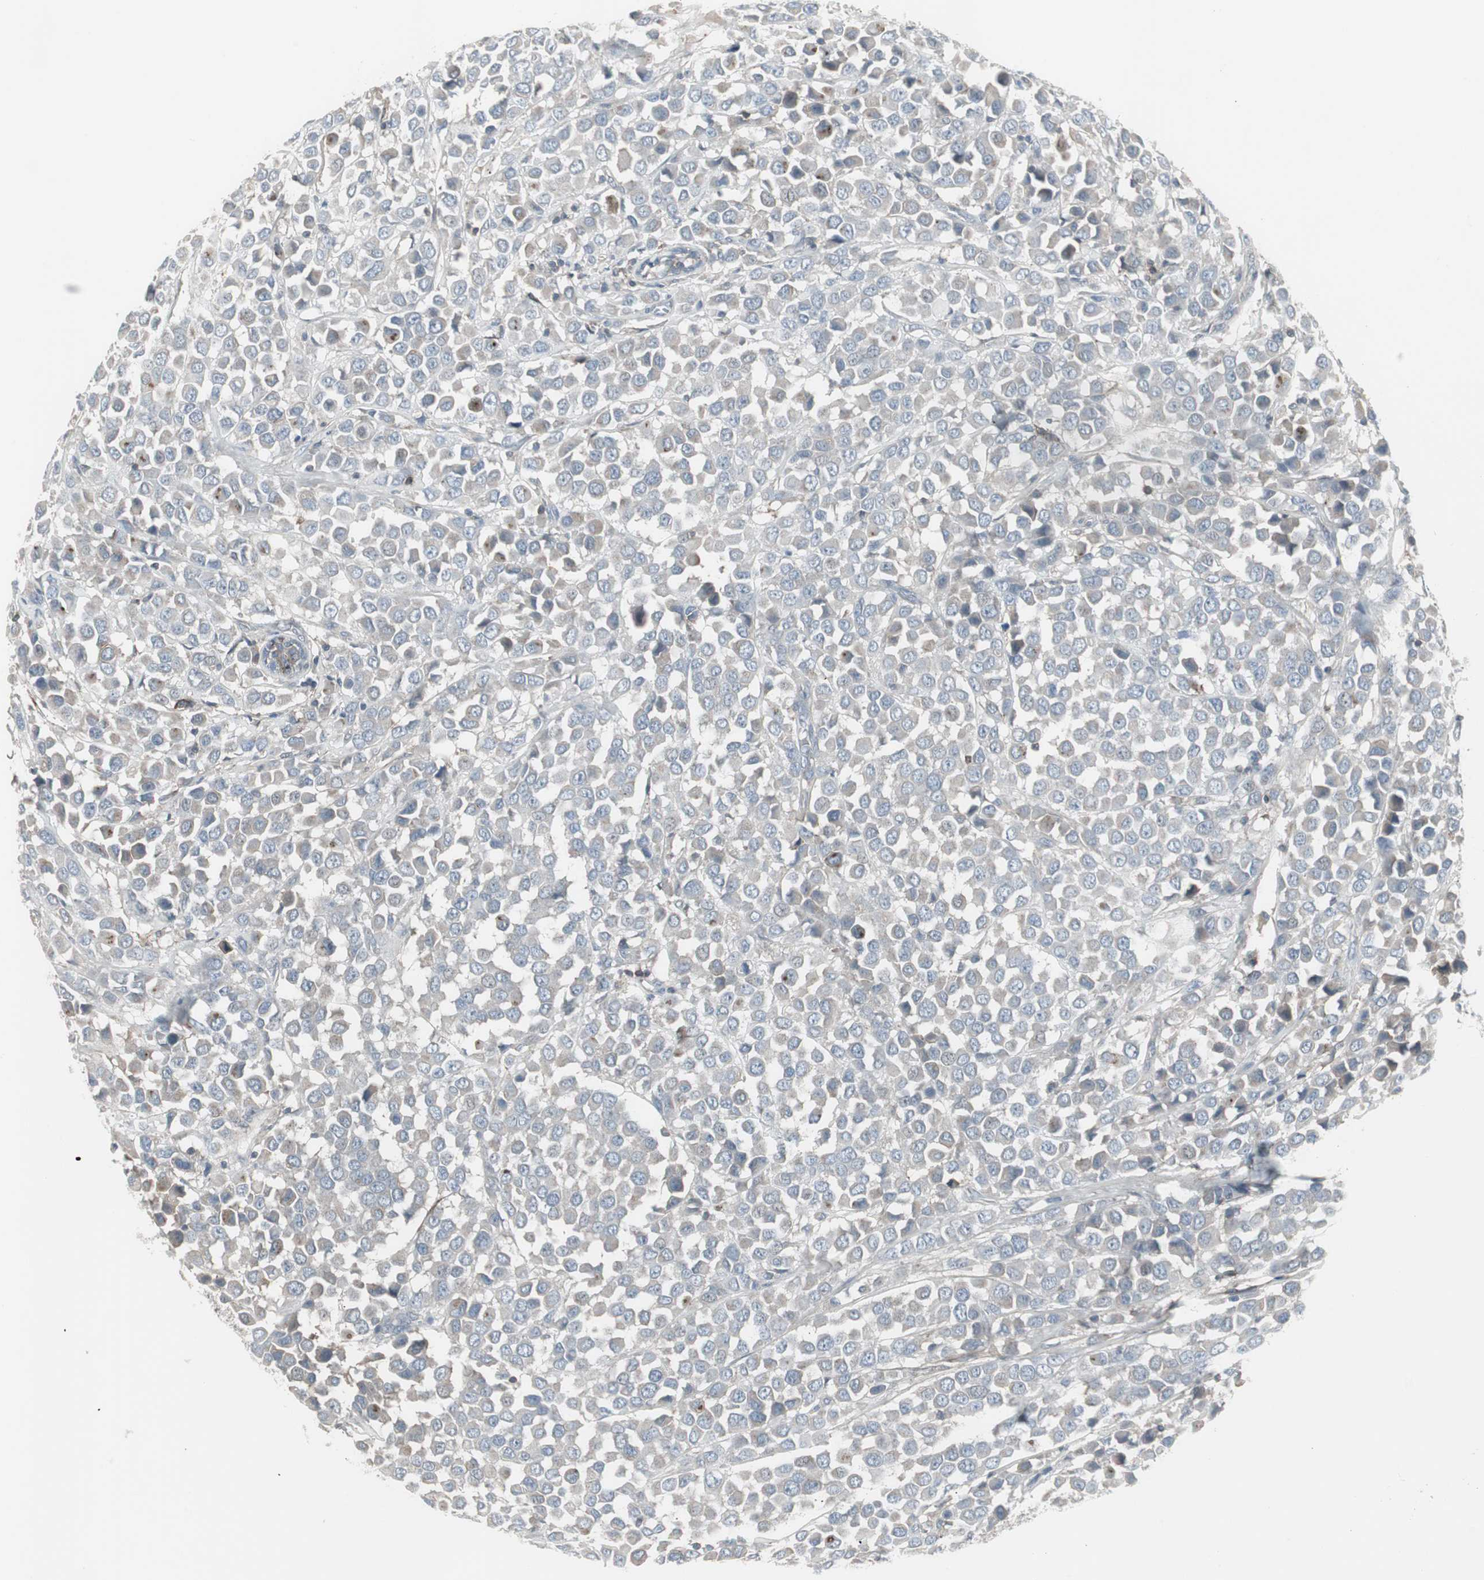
{"staining": {"intensity": "weak", "quantity": "<25%", "location": "cytoplasmic/membranous"}, "tissue": "breast cancer", "cell_type": "Tumor cells", "image_type": "cancer", "snomed": [{"axis": "morphology", "description": "Duct carcinoma"}, {"axis": "topography", "description": "Breast"}], "caption": "This is a photomicrograph of immunohistochemistry (IHC) staining of breast invasive ductal carcinoma, which shows no expression in tumor cells. Nuclei are stained in blue.", "gene": "ZSCAN32", "patient": {"sex": "female", "age": 61}}